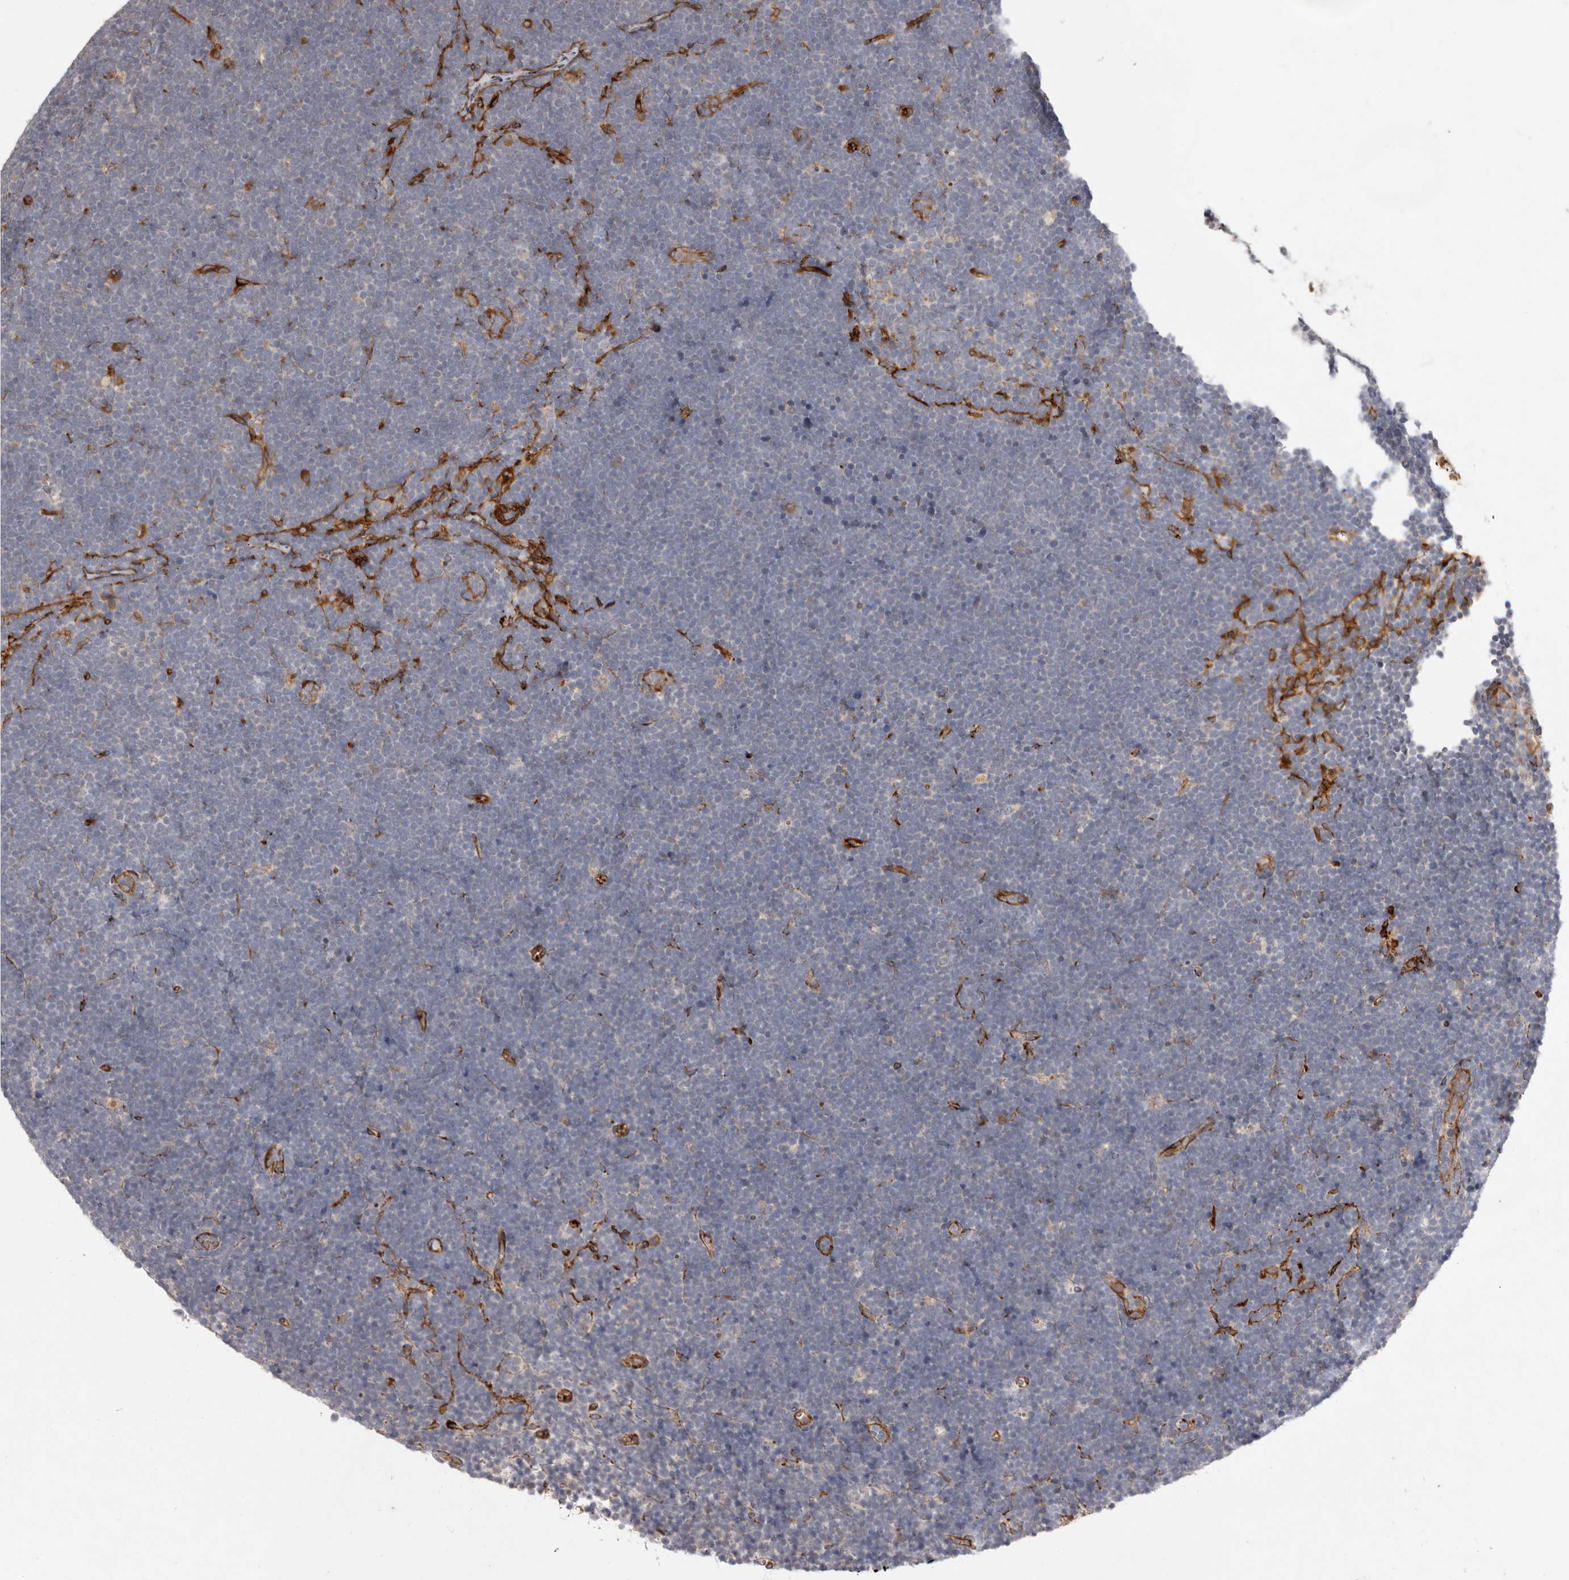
{"staining": {"intensity": "negative", "quantity": "none", "location": "none"}, "tissue": "lymphoma", "cell_type": "Tumor cells", "image_type": "cancer", "snomed": [{"axis": "morphology", "description": "Malignant lymphoma, non-Hodgkin's type, High grade"}, {"axis": "topography", "description": "Lymph node"}], "caption": "Immunohistochemistry of malignant lymphoma, non-Hodgkin's type (high-grade) exhibits no staining in tumor cells. (Immunohistochemistry (ihc), brightfield microscopy, high magnification).", "gene": "WDTC1", "patient": {"sex": "male", "age": 13}}